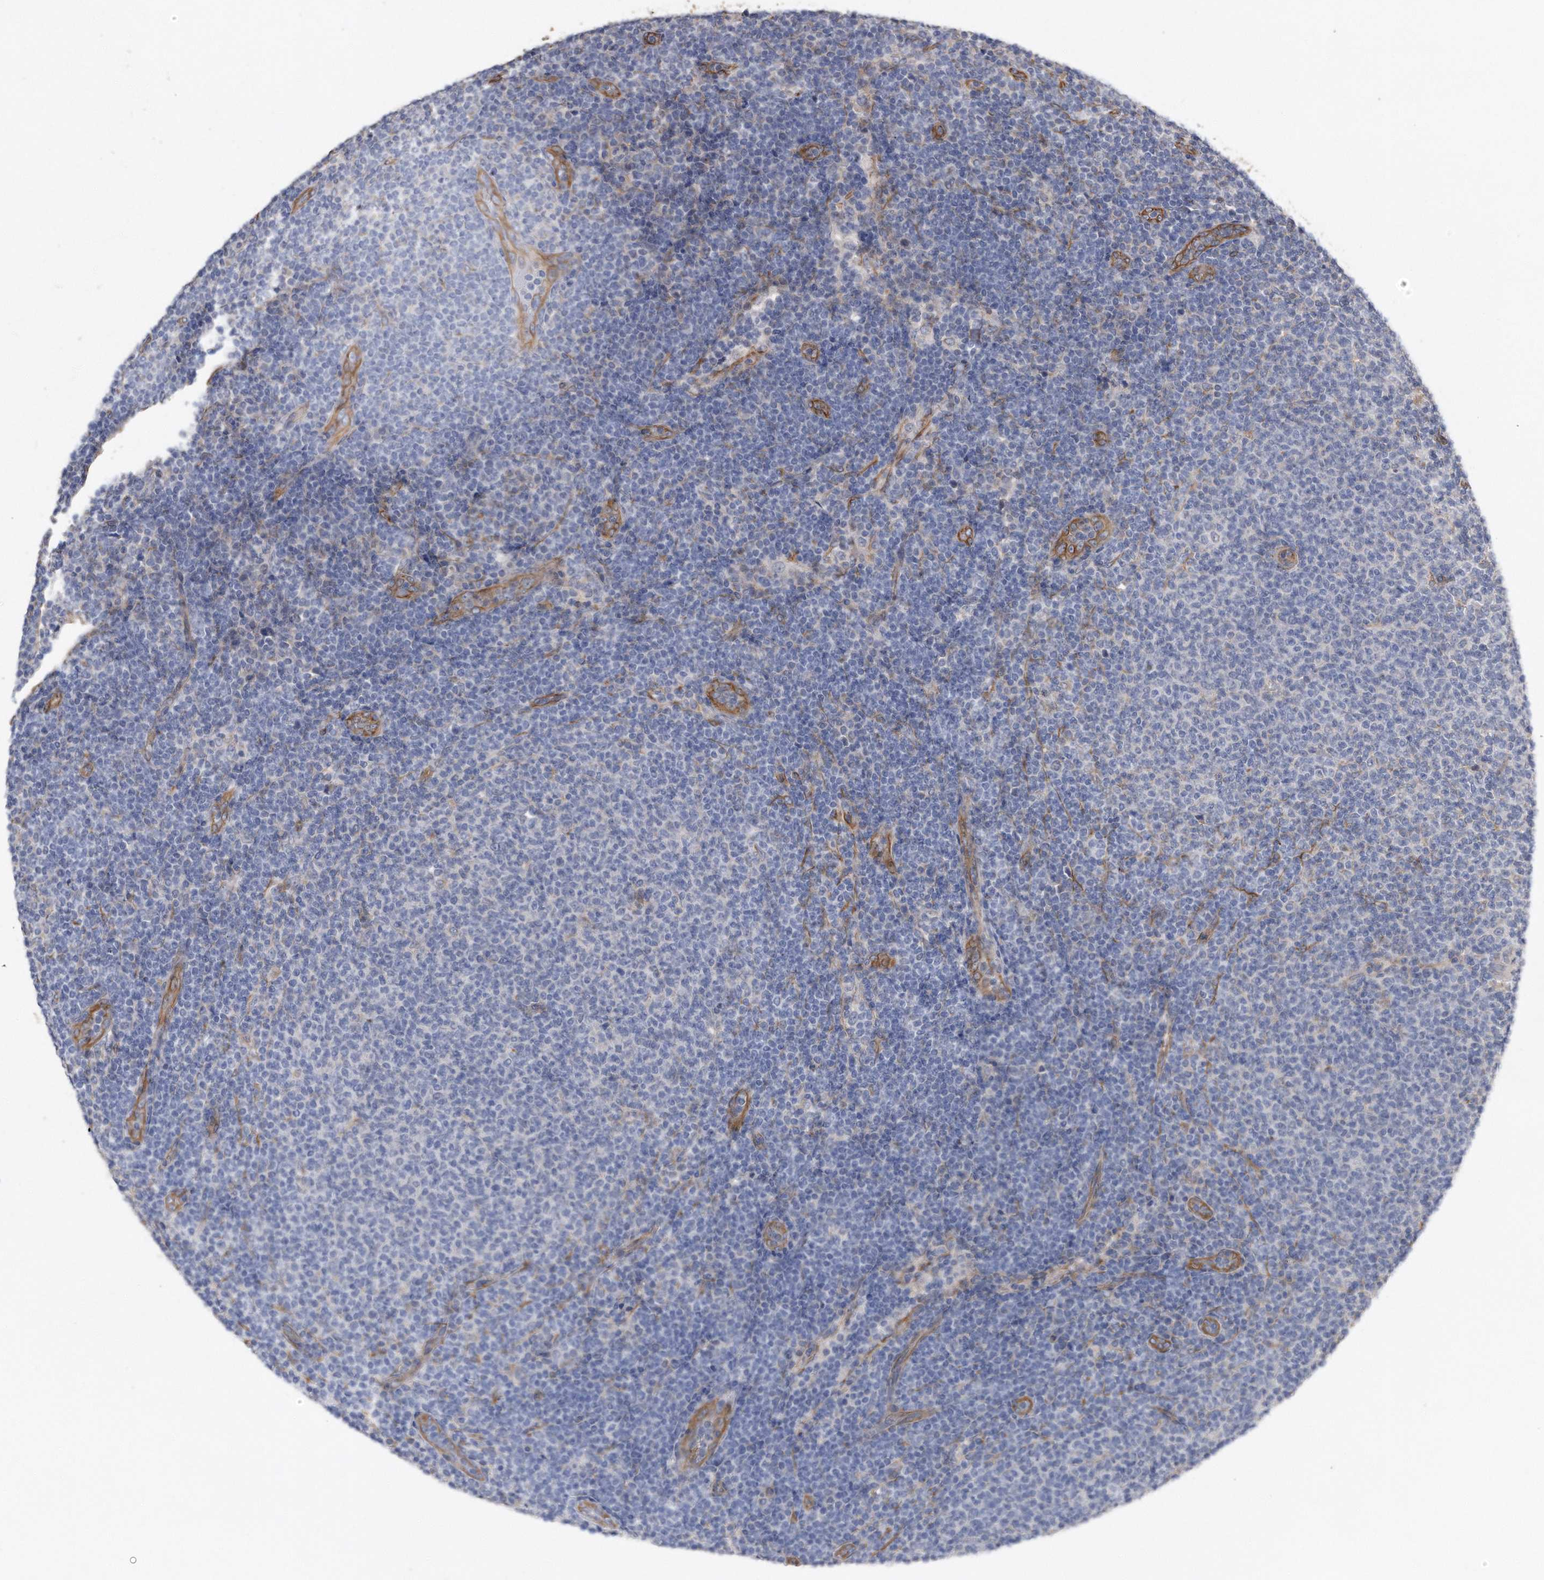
{"staining": {"intensity": "negative", "quantity": "none", "location": "none"}, "tissue": "lymphoma", "cell_type": "Tumor cells", "image_type": "cancer", "snomed": [{"axis": "morphology", "description": "Malignant lymphoma, non-Hodgkin's type, Low grade"}, {"axis": "topography", "description": "Lymph node"}], "caption": "IHC of lymphoma demonstrates no expression in tumor cells.", "gene": "GPC1", "patient": {"sex": "male", "age": 66}}